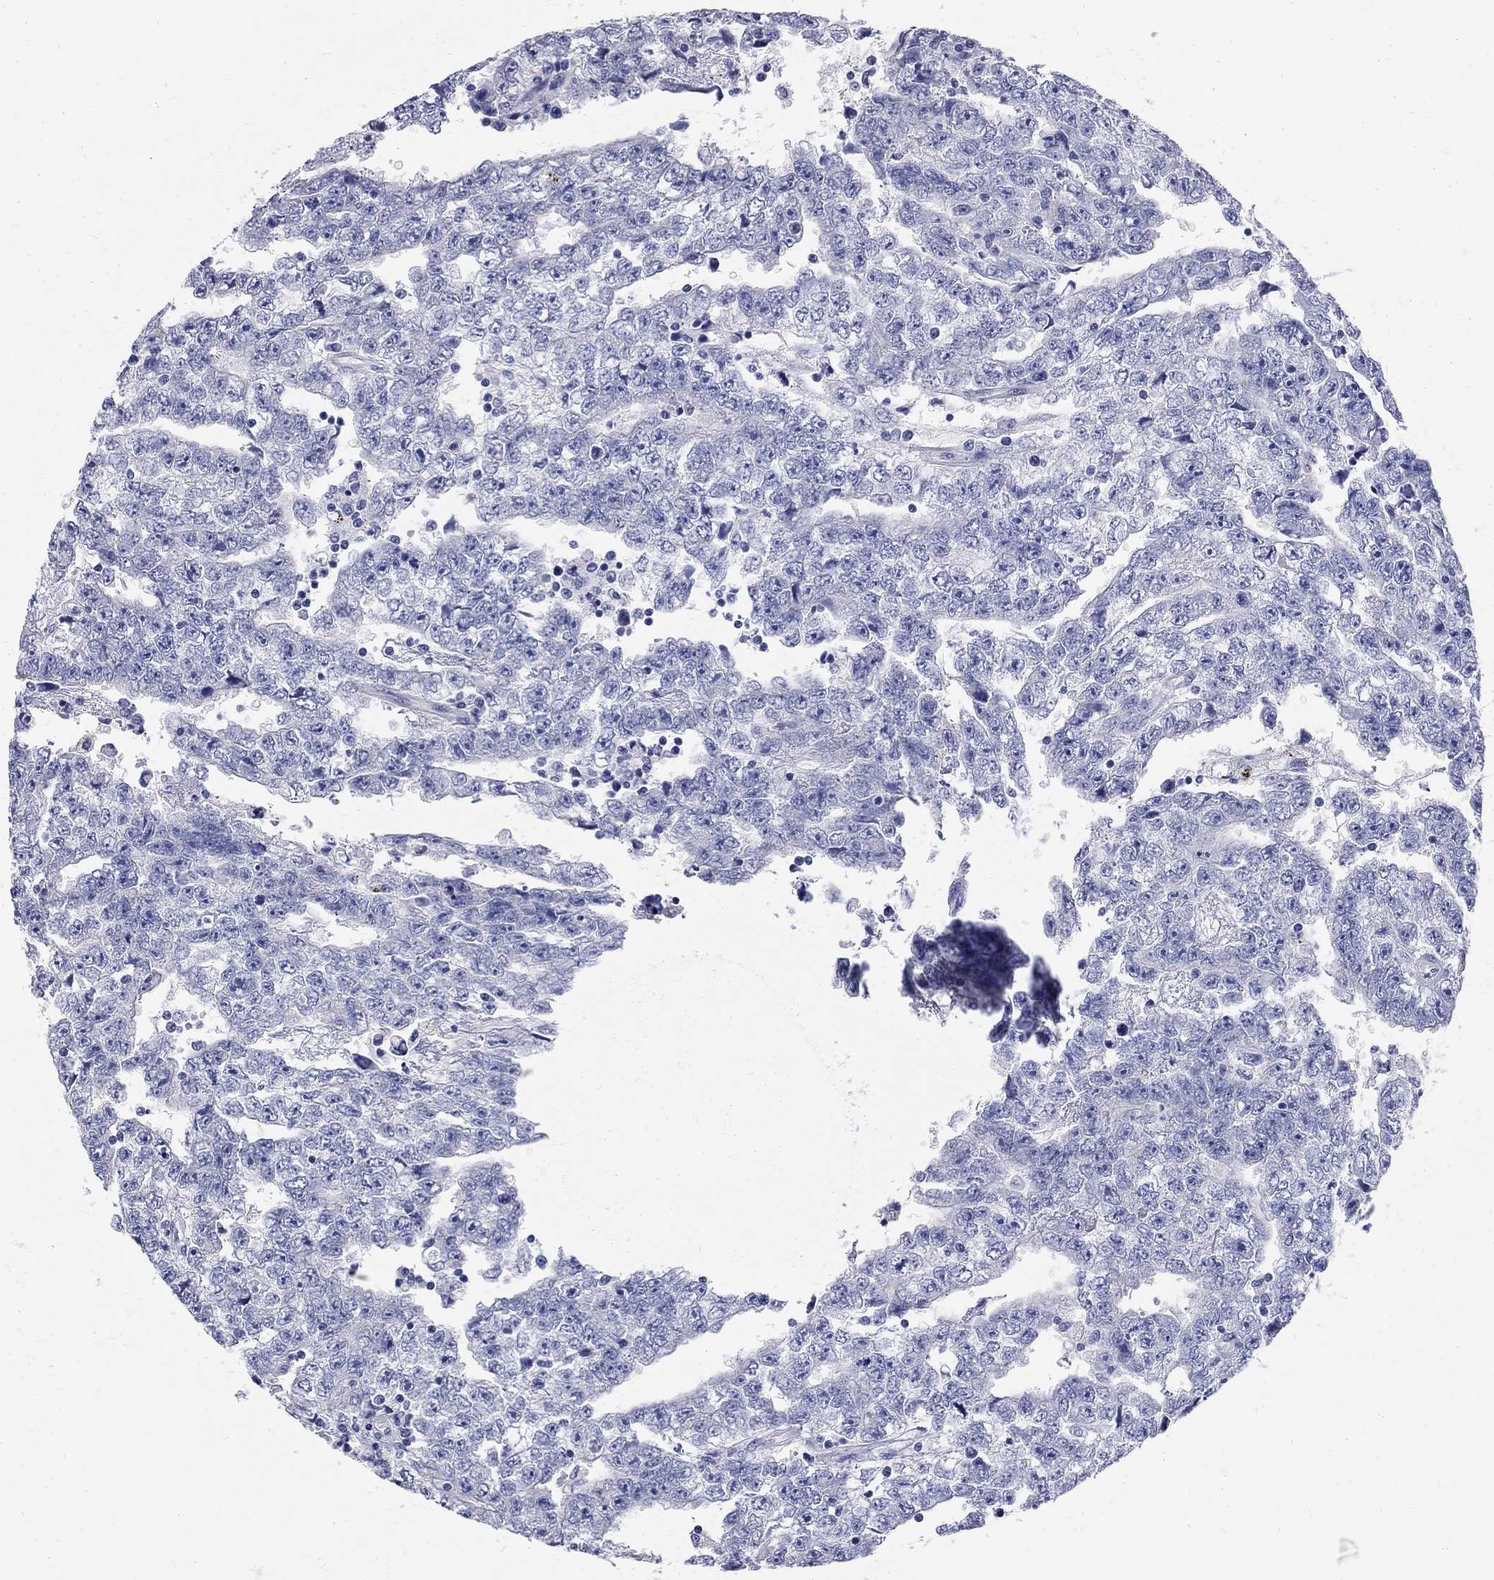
{"staining": {"intensity": "negative", "quantity": "none", "location": "none"}, "tissue": "testis cancer", "cell_type": "Tumor cells", "image_type": "cancer", "snomed": [{"axis": "morphology", "description": "Carcinoma, Embryonal, NOS"}, {"axis": "topography", "description": "Testis"}], "caption": "Testis embryonal carcinoma was stained to show a protein in brown. There is no significant staining in tumor cells.", "gene": "TGM4", "patient": {"sex": "male", "age": 25}}